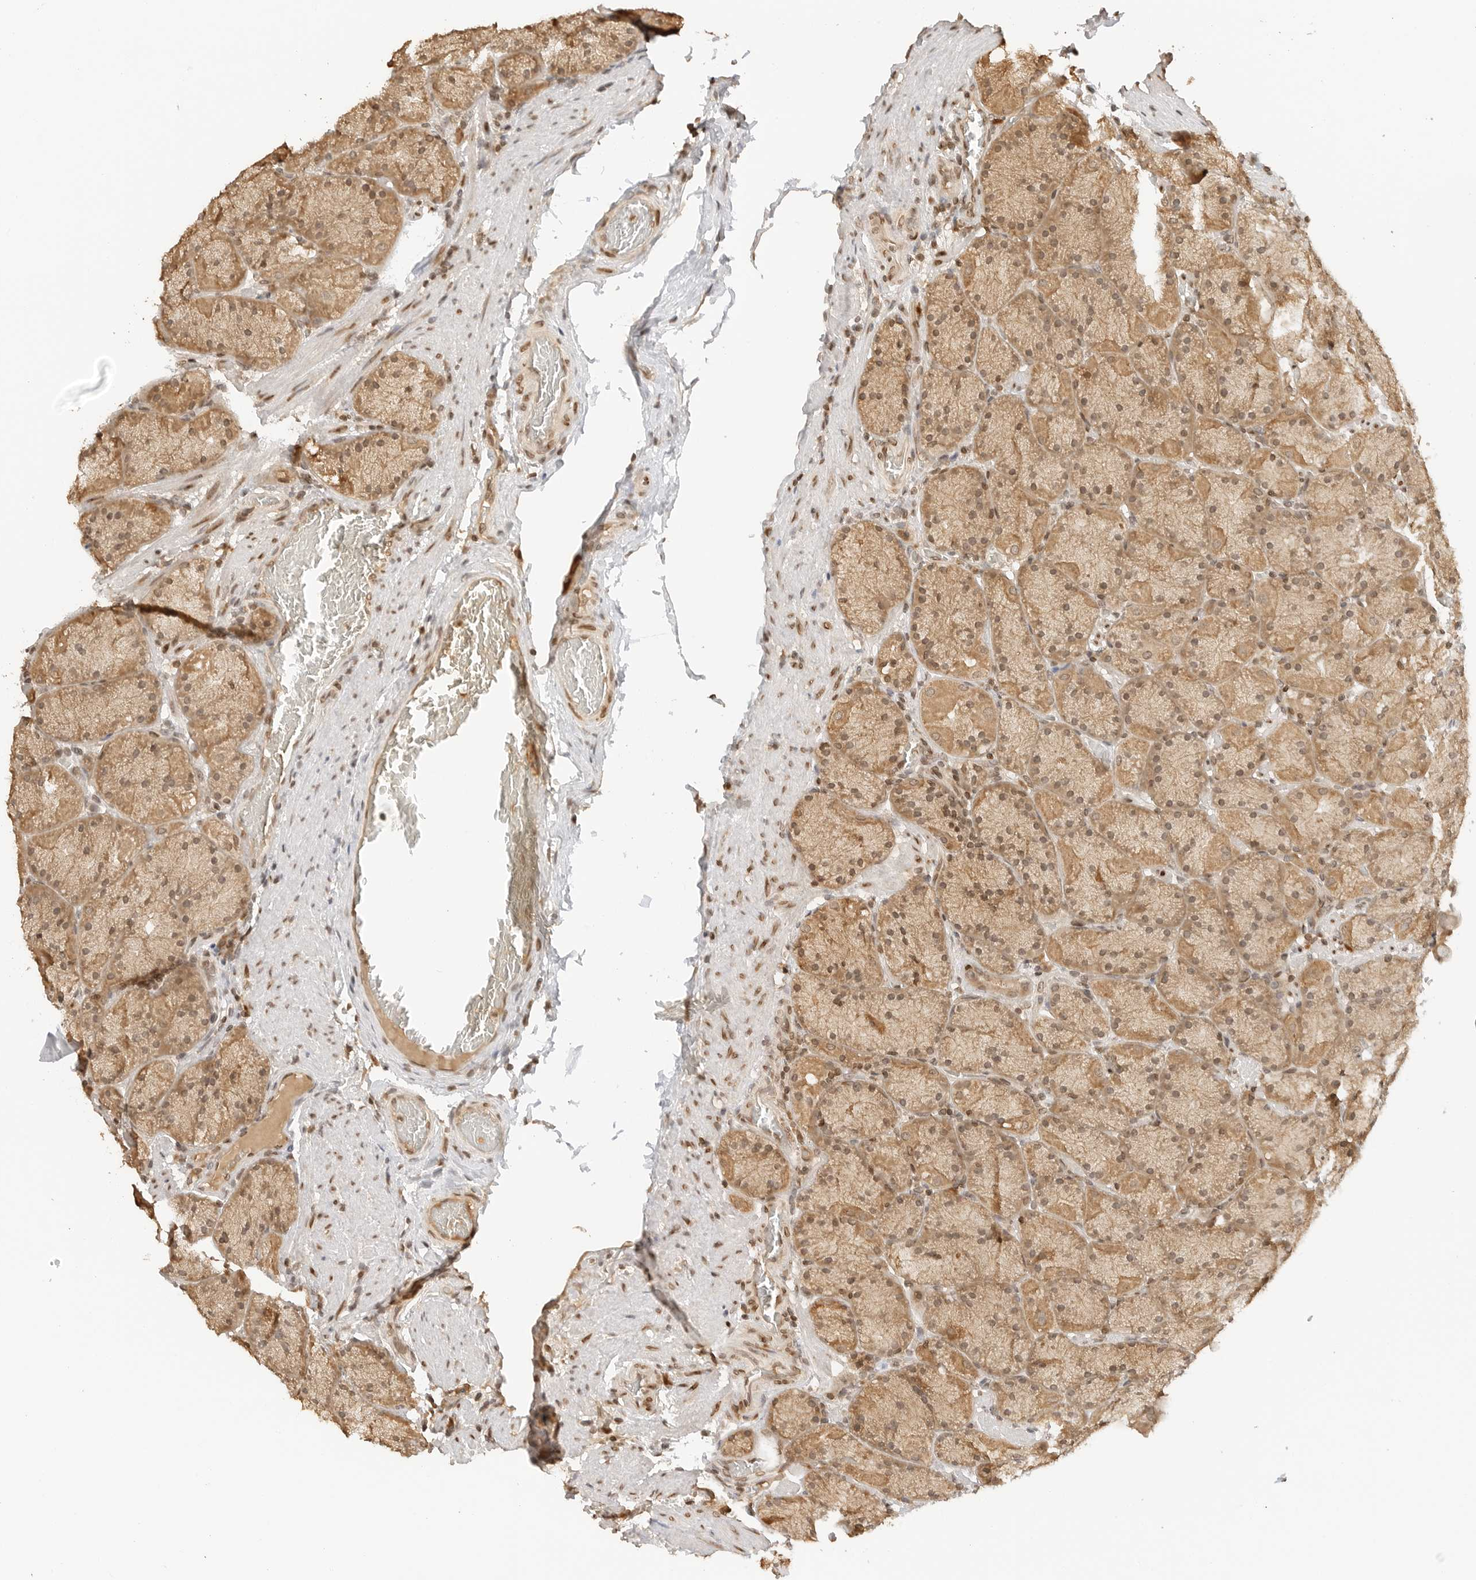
{"staining": {"intensity": "moderate", "quantity": ">75%", "location": "cytoplasmic/membranous,nuclear"}, "tissue": "stomach", "cell_type": "Glandular cells", "image_type": "normal", "snomed": [{"axis": "morphology", "description": "Normal tissue, NOS"}, {"axis": "topography", "description": "Stomach, upper"}, {"axis": "topography", "description": "Stomach"}], "caption": "Brown immunohistochemical staining in normal stomach shows moderate cytoplasmic/membranous,nuclear staining in about >75% of glandular cells. (IHC, brightfield microscopy, high magnification).", "gene": "POLH", "patient": {"sex": "male", "age": 48}}